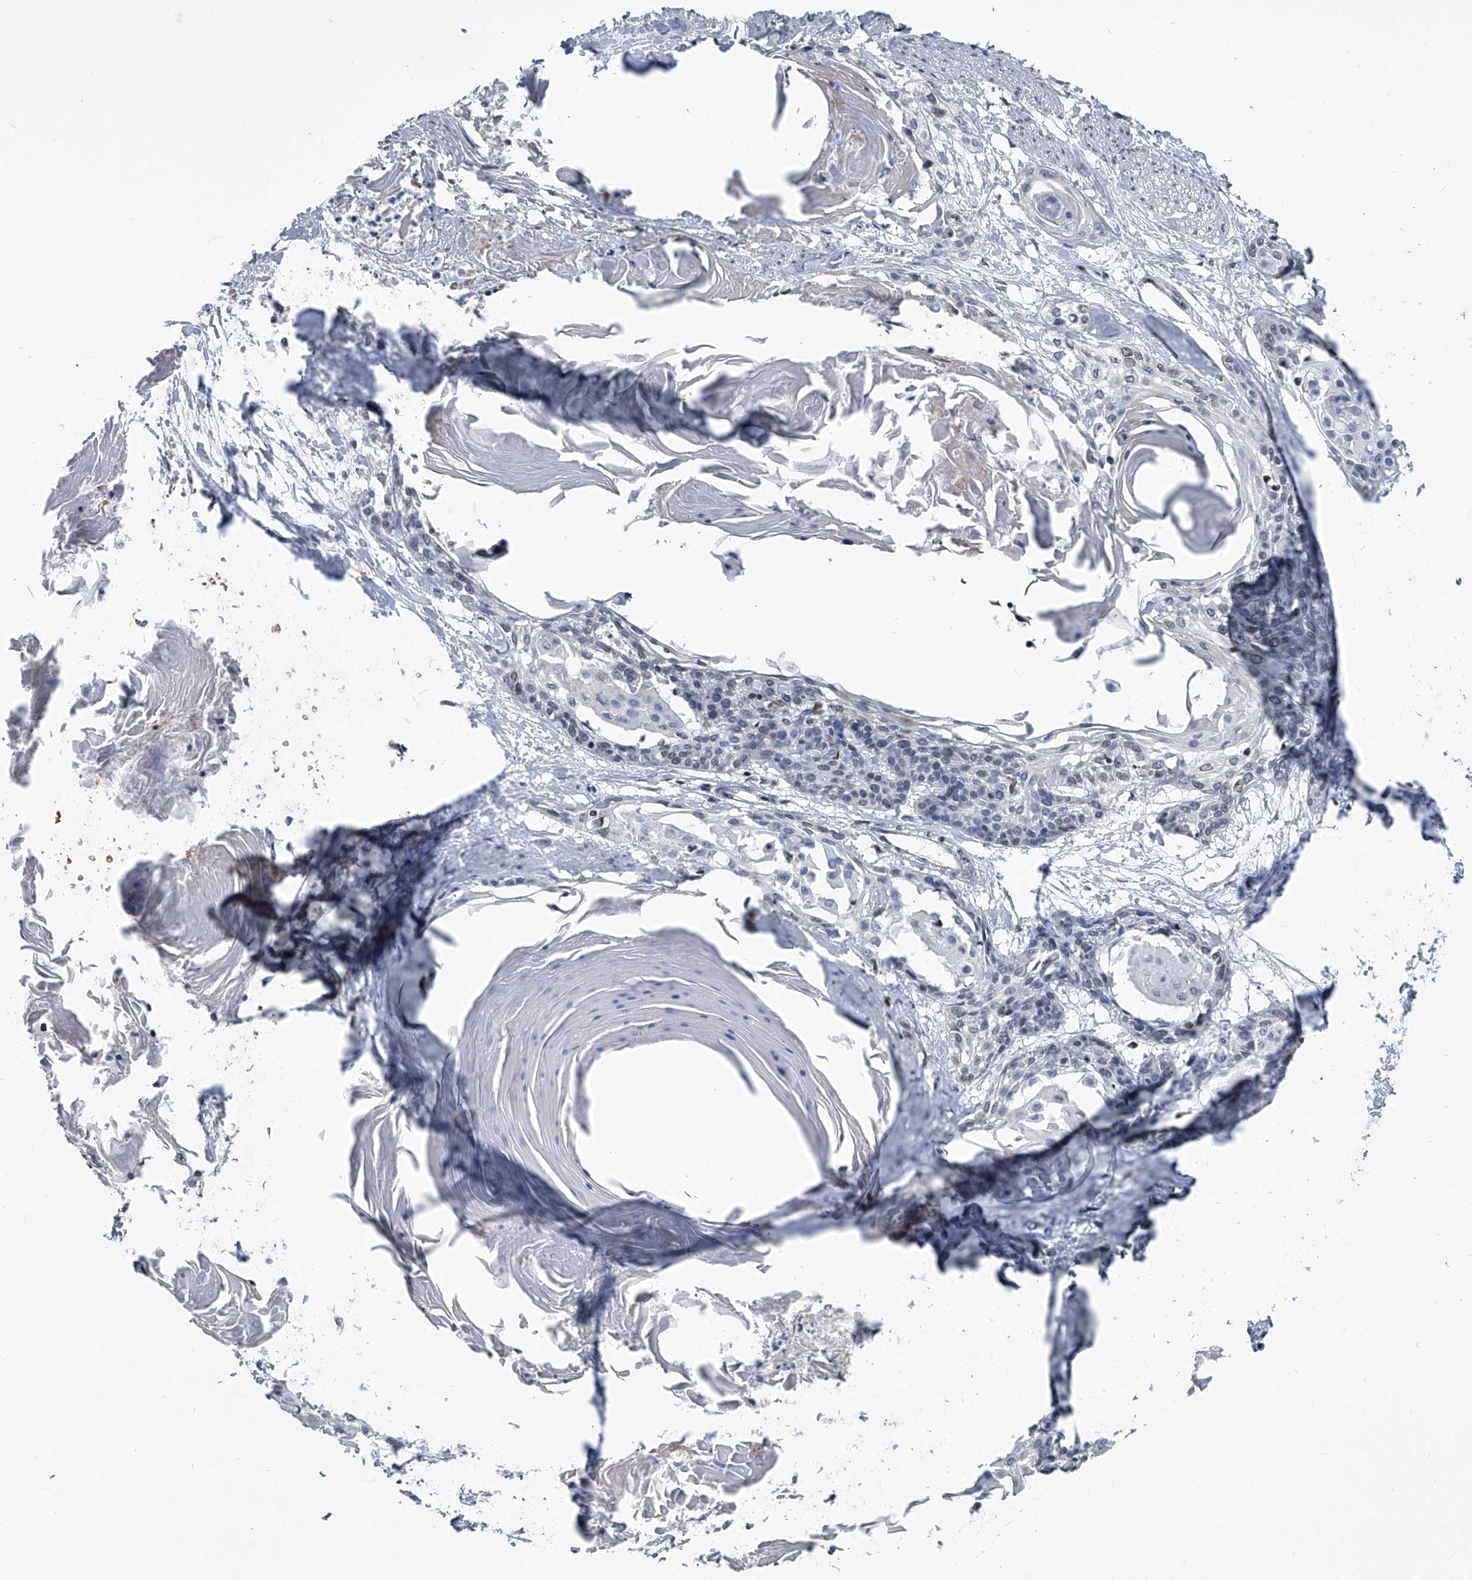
{"staining": {"intensity": "weak", "quantity": "<25%", "location": "nuclear"}, "tissue": "cervical cancer", "cell_type": "Tumor cells", "image_type": "cancer", "snomed": [{"axis": "morphology", "description": "Squamous cell carcinoma, NOS"}, {"axis": "topography", "description": "Cervix"}], "caption": "This is an immunohistochemistry (IHC) micrograph of human cervical squamous cell carcinoma. There is no positivity in tumor cells.", "gene": "SIM2", "patient": {"sex": "female", "age": 57}}